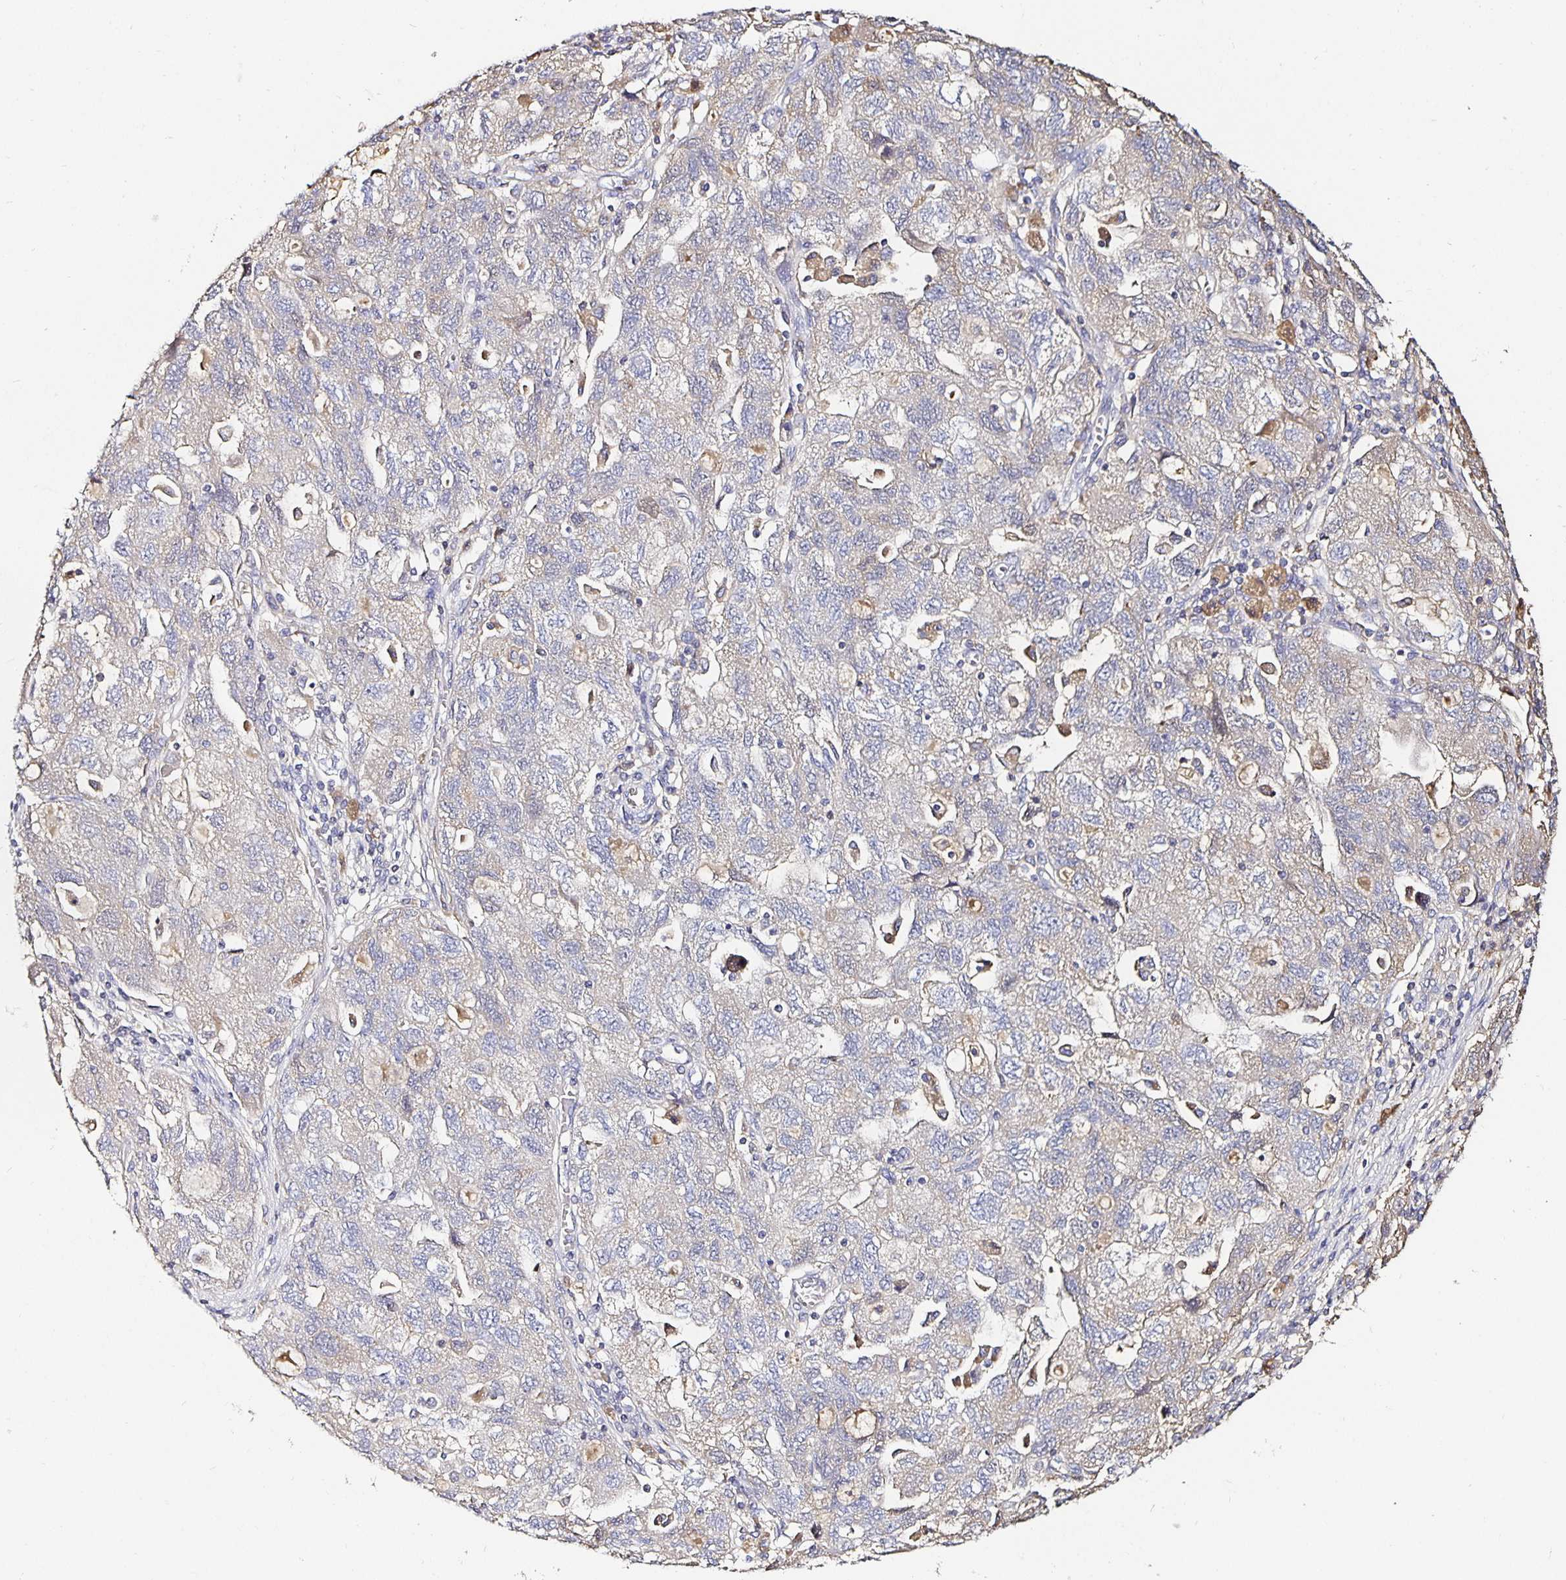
{"staining": {"intensity": "weak", "quantity": "25%-75%", "location": "cytoplasmic/membranous"}, "tissue": "ovarian cancer", "cell_type": "Tumor cells", "image_type": "cancer", "snomed": [{"axis": "morphology", "description": "Carcinoma, NOS"}, {"axis": "morphology", "description": "Cystadenocarcinoma, serous, NOS"}, {"axis": "topography", "description": "Ovary"}], "caption": "The histopathology image displays a brown stain indicating the presence of a protein in the cytoplasmic/membranous of tumor cells in ovarian serous cystadenocarcinoma.", "gene": "TTR", "patient": {"sex": "female", "age": 69}}